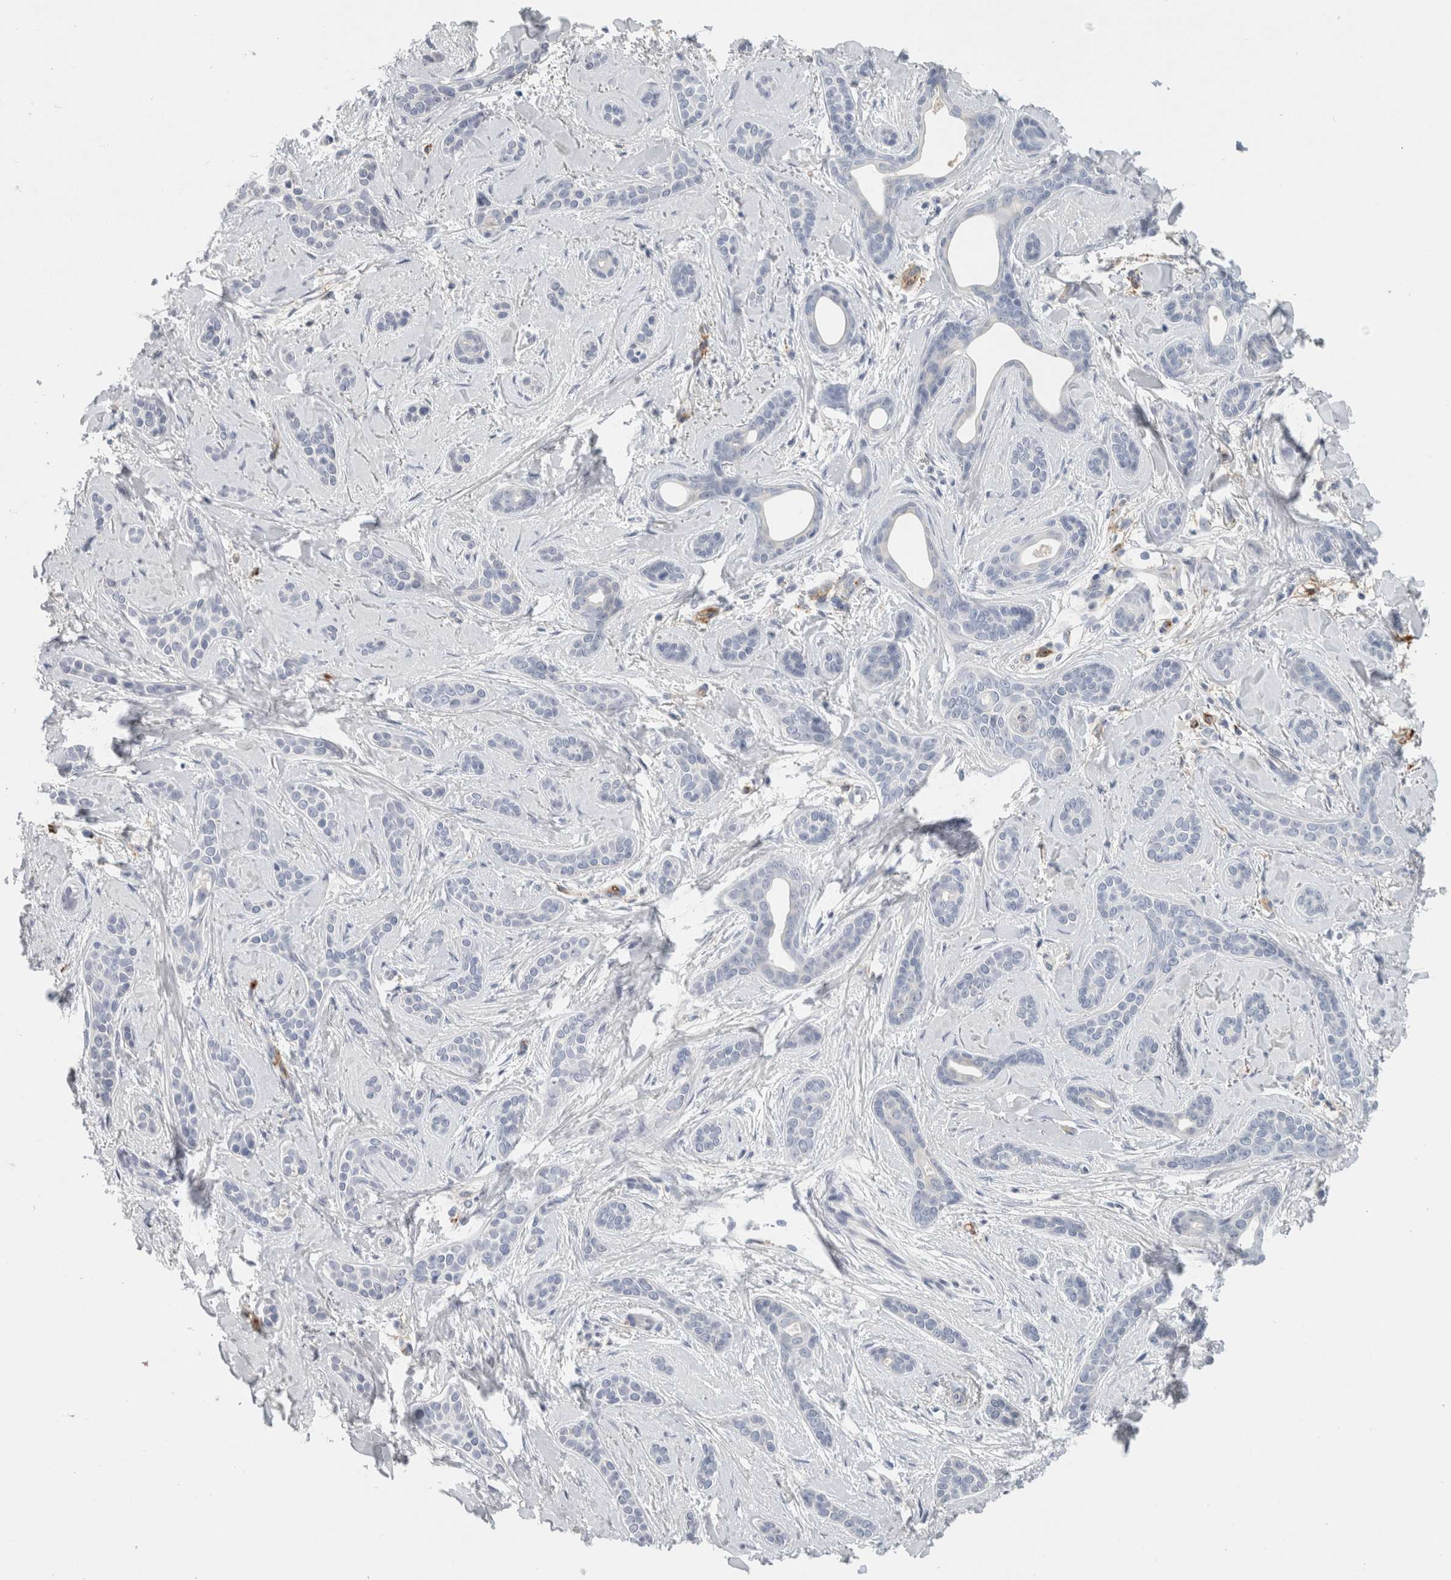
{"staining": {"intensity": "negative", "quantity": "none", "location": "none"}, "tissue": "skin cancer", "cell_type": "Tumor cells", "image_type": "cancer", "snomed": [{"axis": "morphology", "description": "Basal cell carcinoma"}, {"axis": "morphology", "description": "Adnexal tumor, benign"}, {"axis": "topography", "description": "Skin"}], "caption": "An image of benign adnexal tumor (skin) stained for a protein reveals no brown staining in tumor cells. (Immunohistochemistry (ihc), brightfield microscopy, high magnification).", "gene": "CD36", "patient": {"sex": "female", "age": 42}}